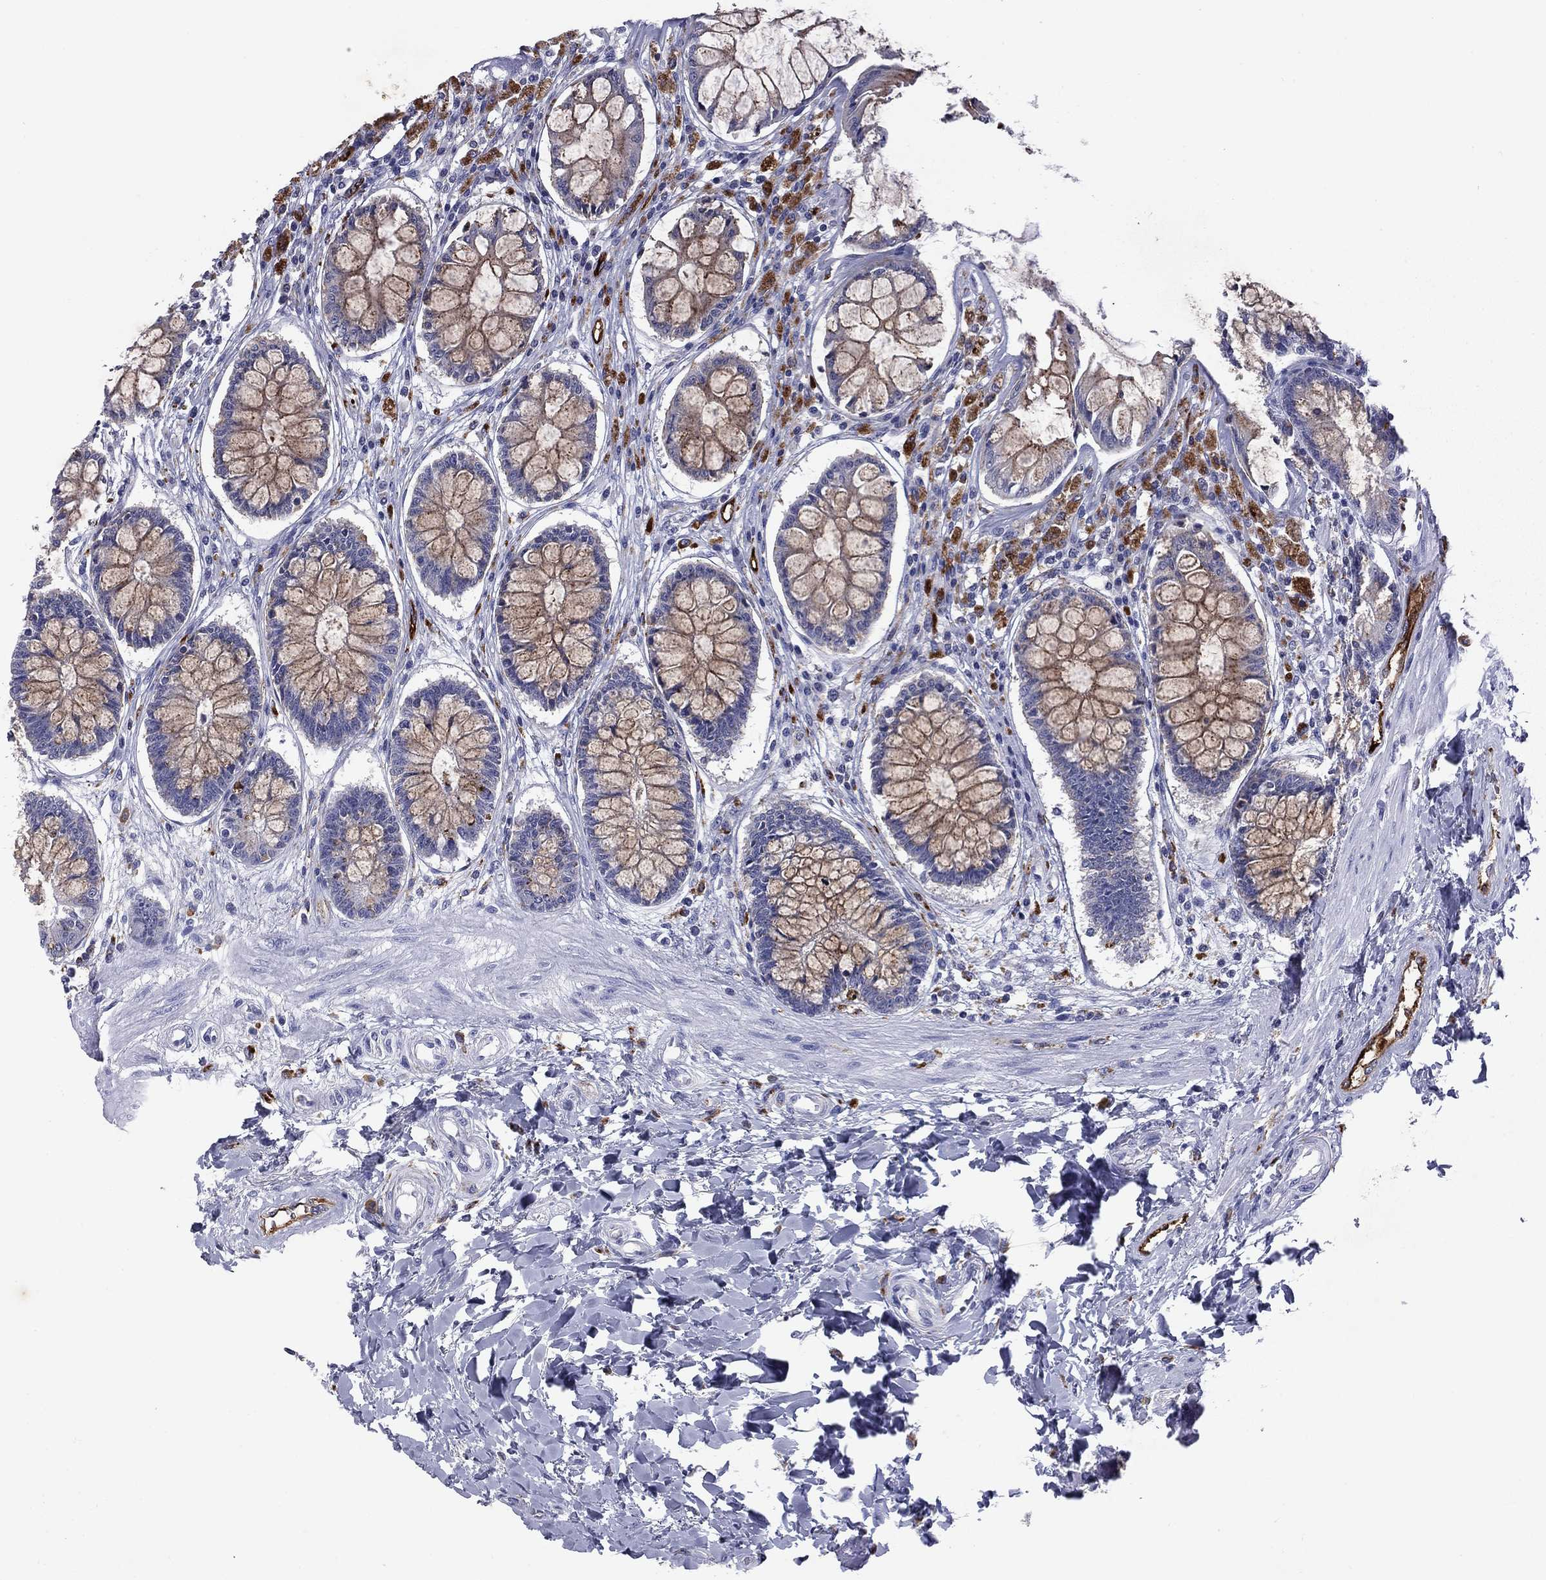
{"staining": {"intensity": "moderate", "quantity": "25%-75%", "location": "cytoplasmic/membranous"}, "tissue": "rectum", "cell_type": "Glandular cells", "image_type": "normal", "snomed": [{"axis": "morphology", "description": "Normal tissue, NOS"}, {"axis": "topography", "description": "Rectum"}], "caption": "The histopathology image shows a brown stain indicating the presence of a protein in the cytoplasmic/membranous of glandular cells in rectum. The protein is shown in brown color, while the nuclei are stained blue.", "gene": "MADCAM1", "patient": {"sex": "female", "age": 58}}